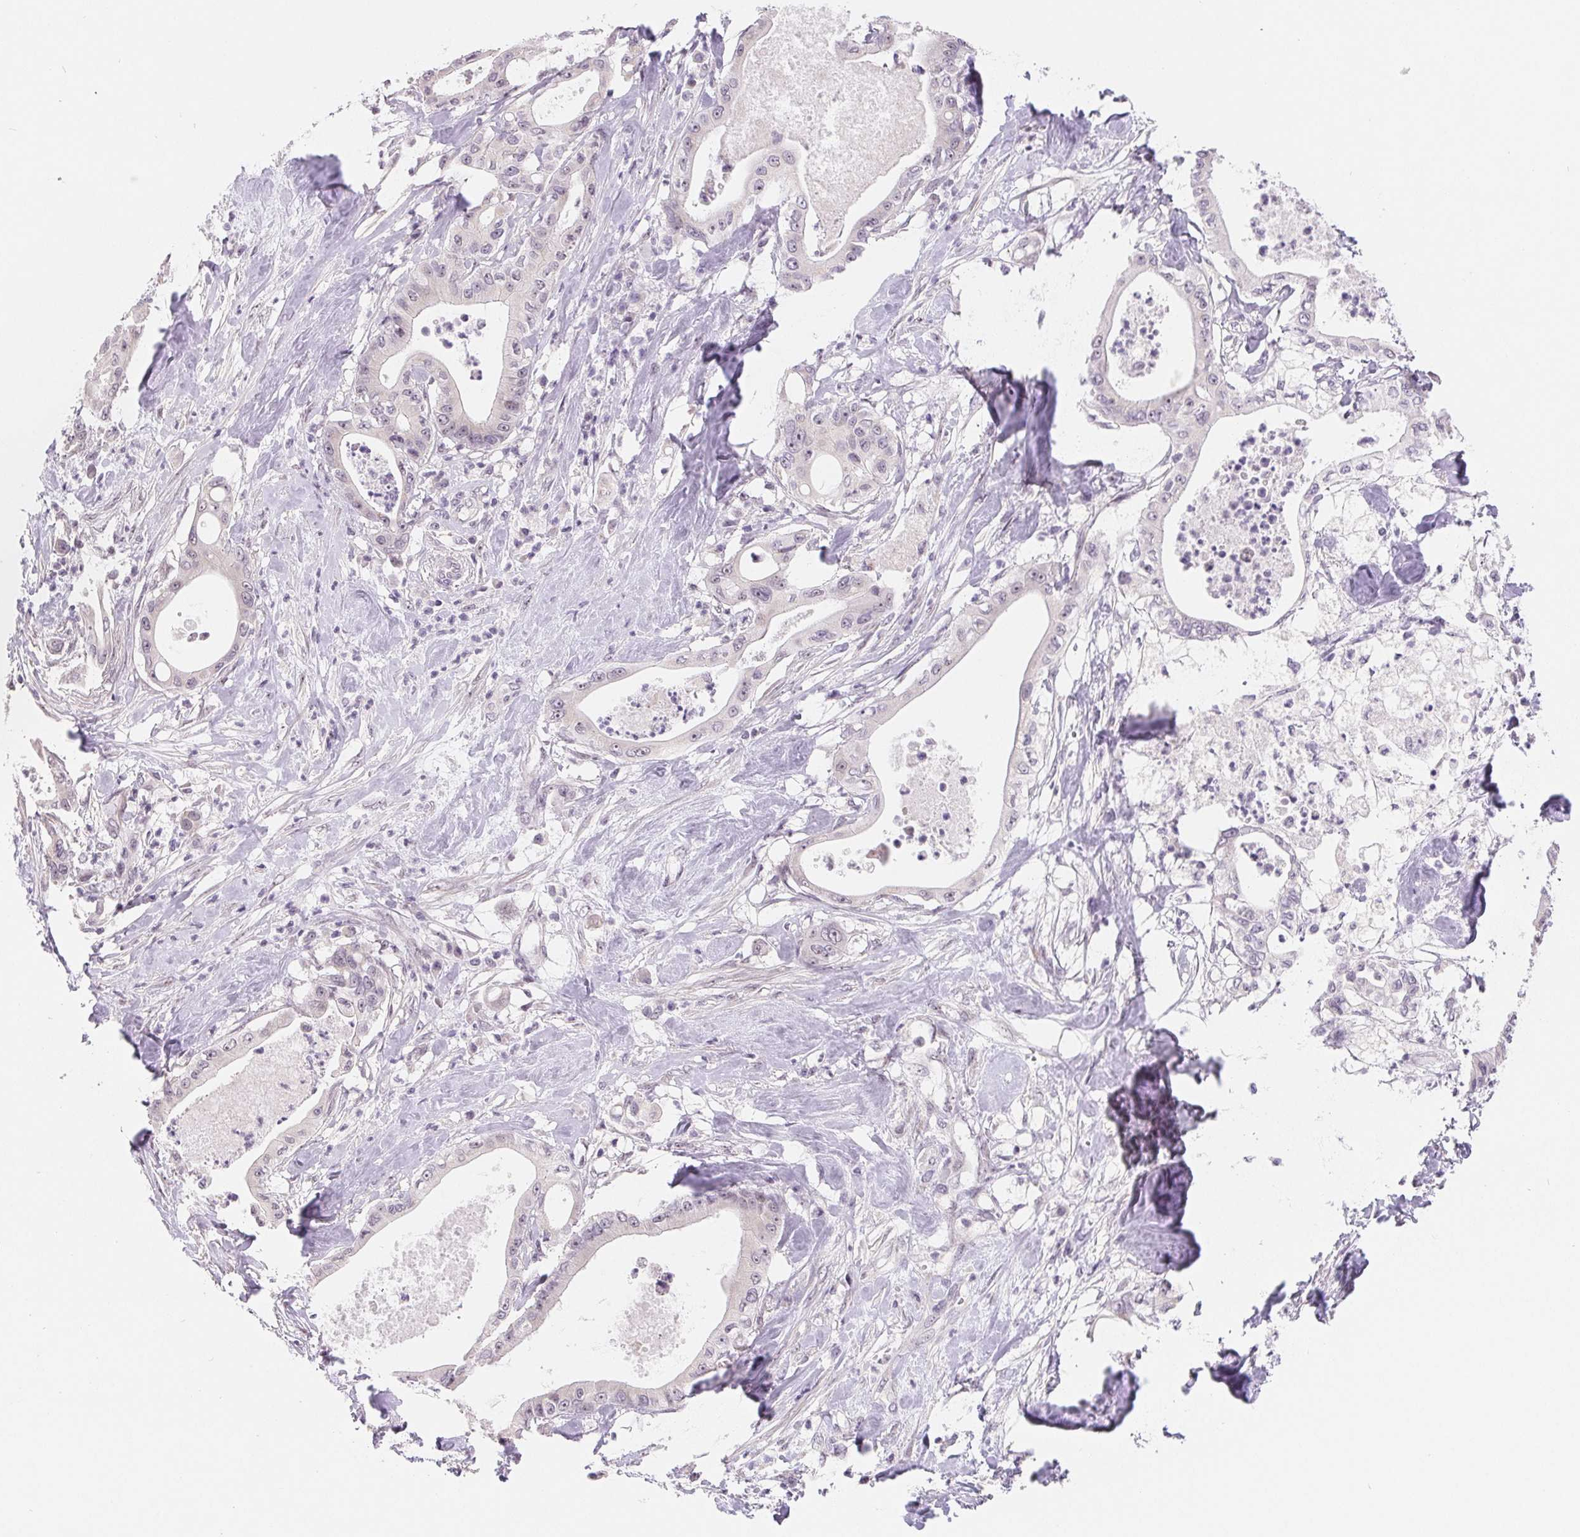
{"staining": {"intensity": "negative", "quantity": "none", "location": "none"}, "tissue": "pancreatic cancer", "cell_type": "Tumor cells", "image_type": "cancer", "snomed": [{"axis": "morphology", "description": "Adenocarcinoma, NOS"}, {"axis": "topography", "description": "Pancreas"}], "caption": "Immunohistochemical staining of human pancreatic cancer displays no significant expression in tumor cells.", "gene": "LCA5L", "patient": {"sex": "male", "age": 71}}